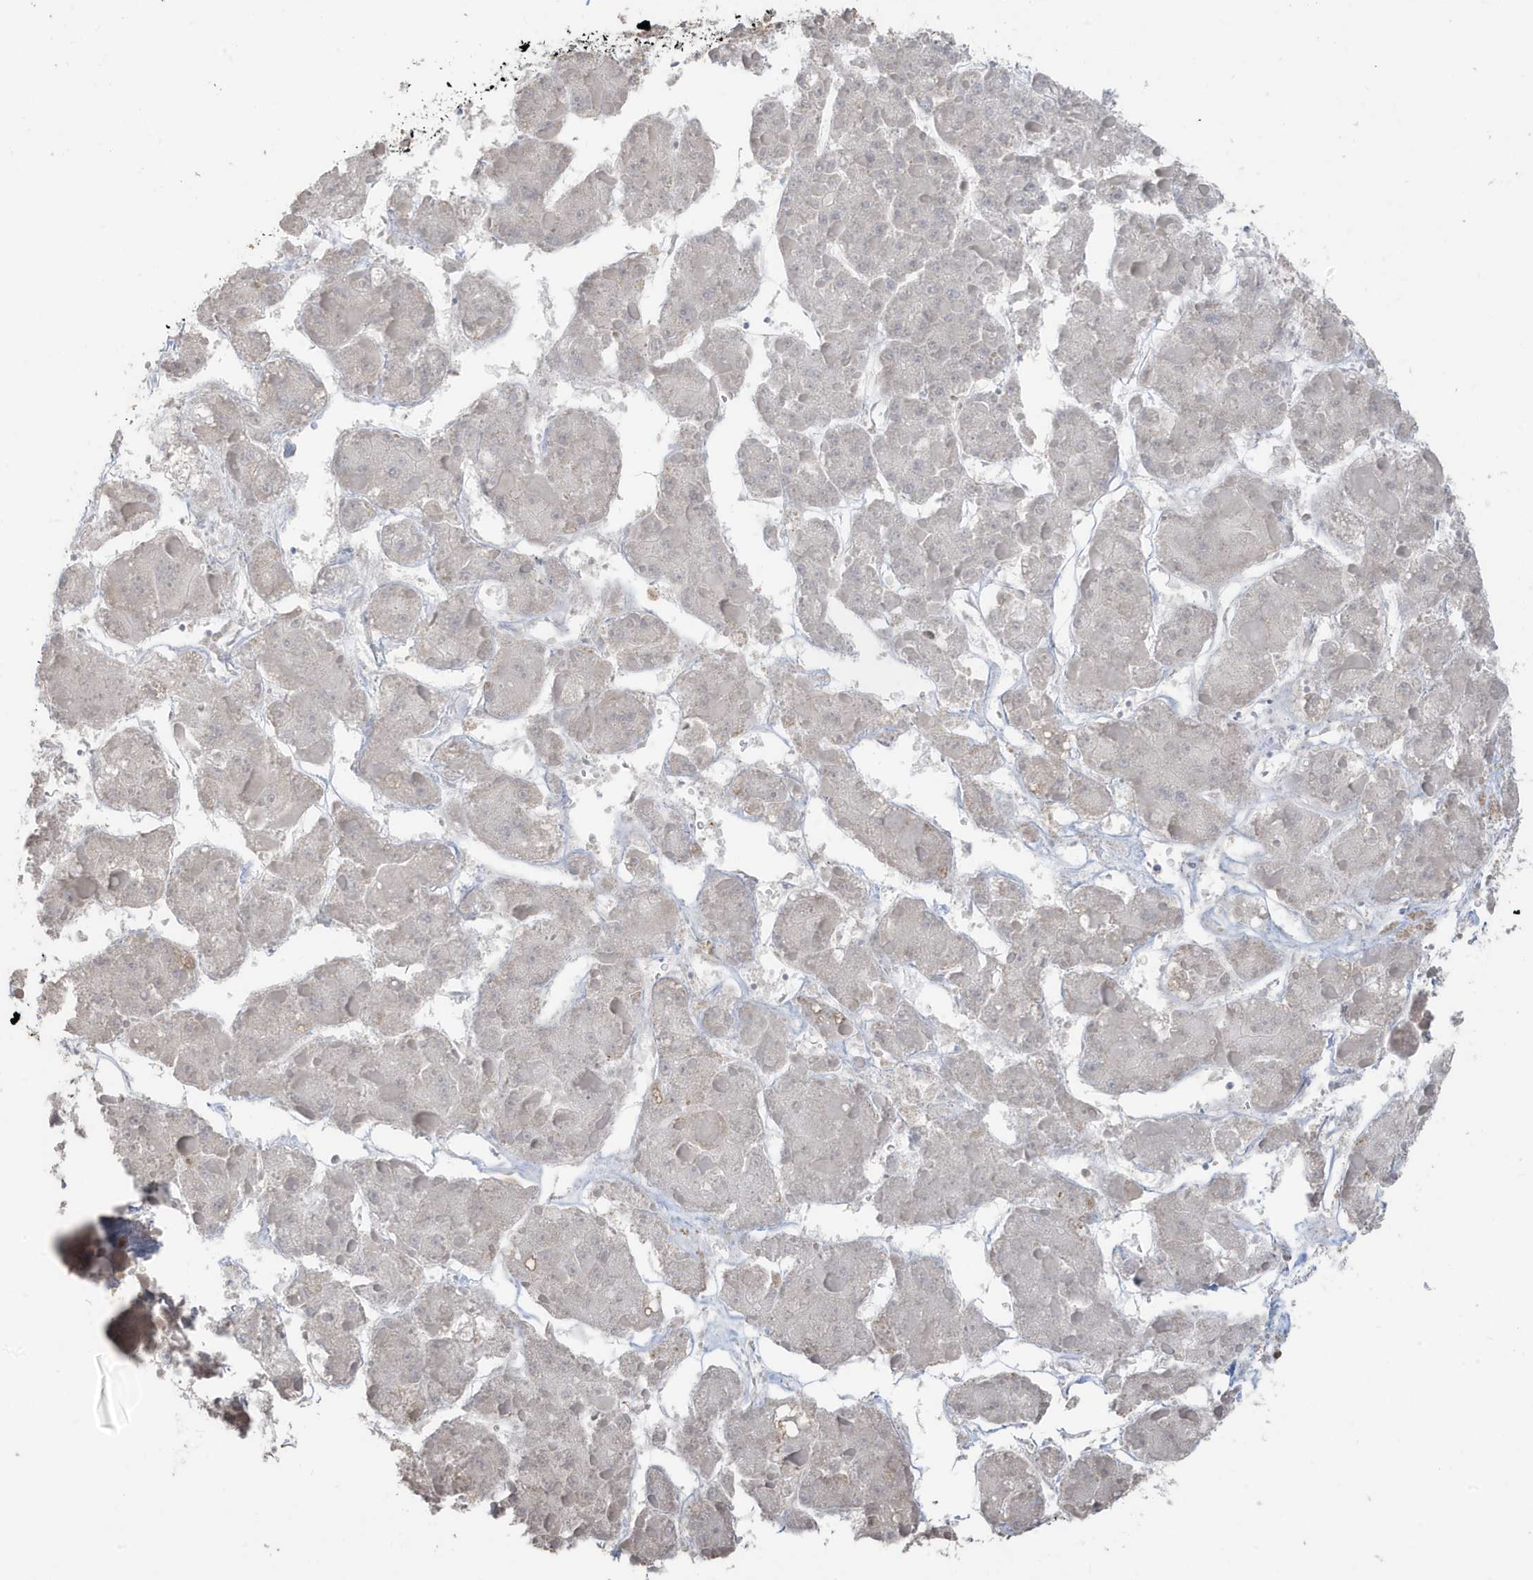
{"staining": {"intensity": "negative", "quantity": "none", "location": "none"}, "tissue": "liver cancer", "cell_type": "Tumor cells", "image_type": "cancer", "snomed": [{"axis": "morphology", "description": "Carcinoma, Hepatocellular, NOS"}, {"axis": "topography", "description": "Liver"}], "caption": "Immunohistochemistry (IHC) histopathology image of human hepatocellular carcinoma (liver) stained for a protein (brown), which exhibits no staining in tumor cells.", "gene": "RER1", "patient": {"sex": "female", "age": 73}}